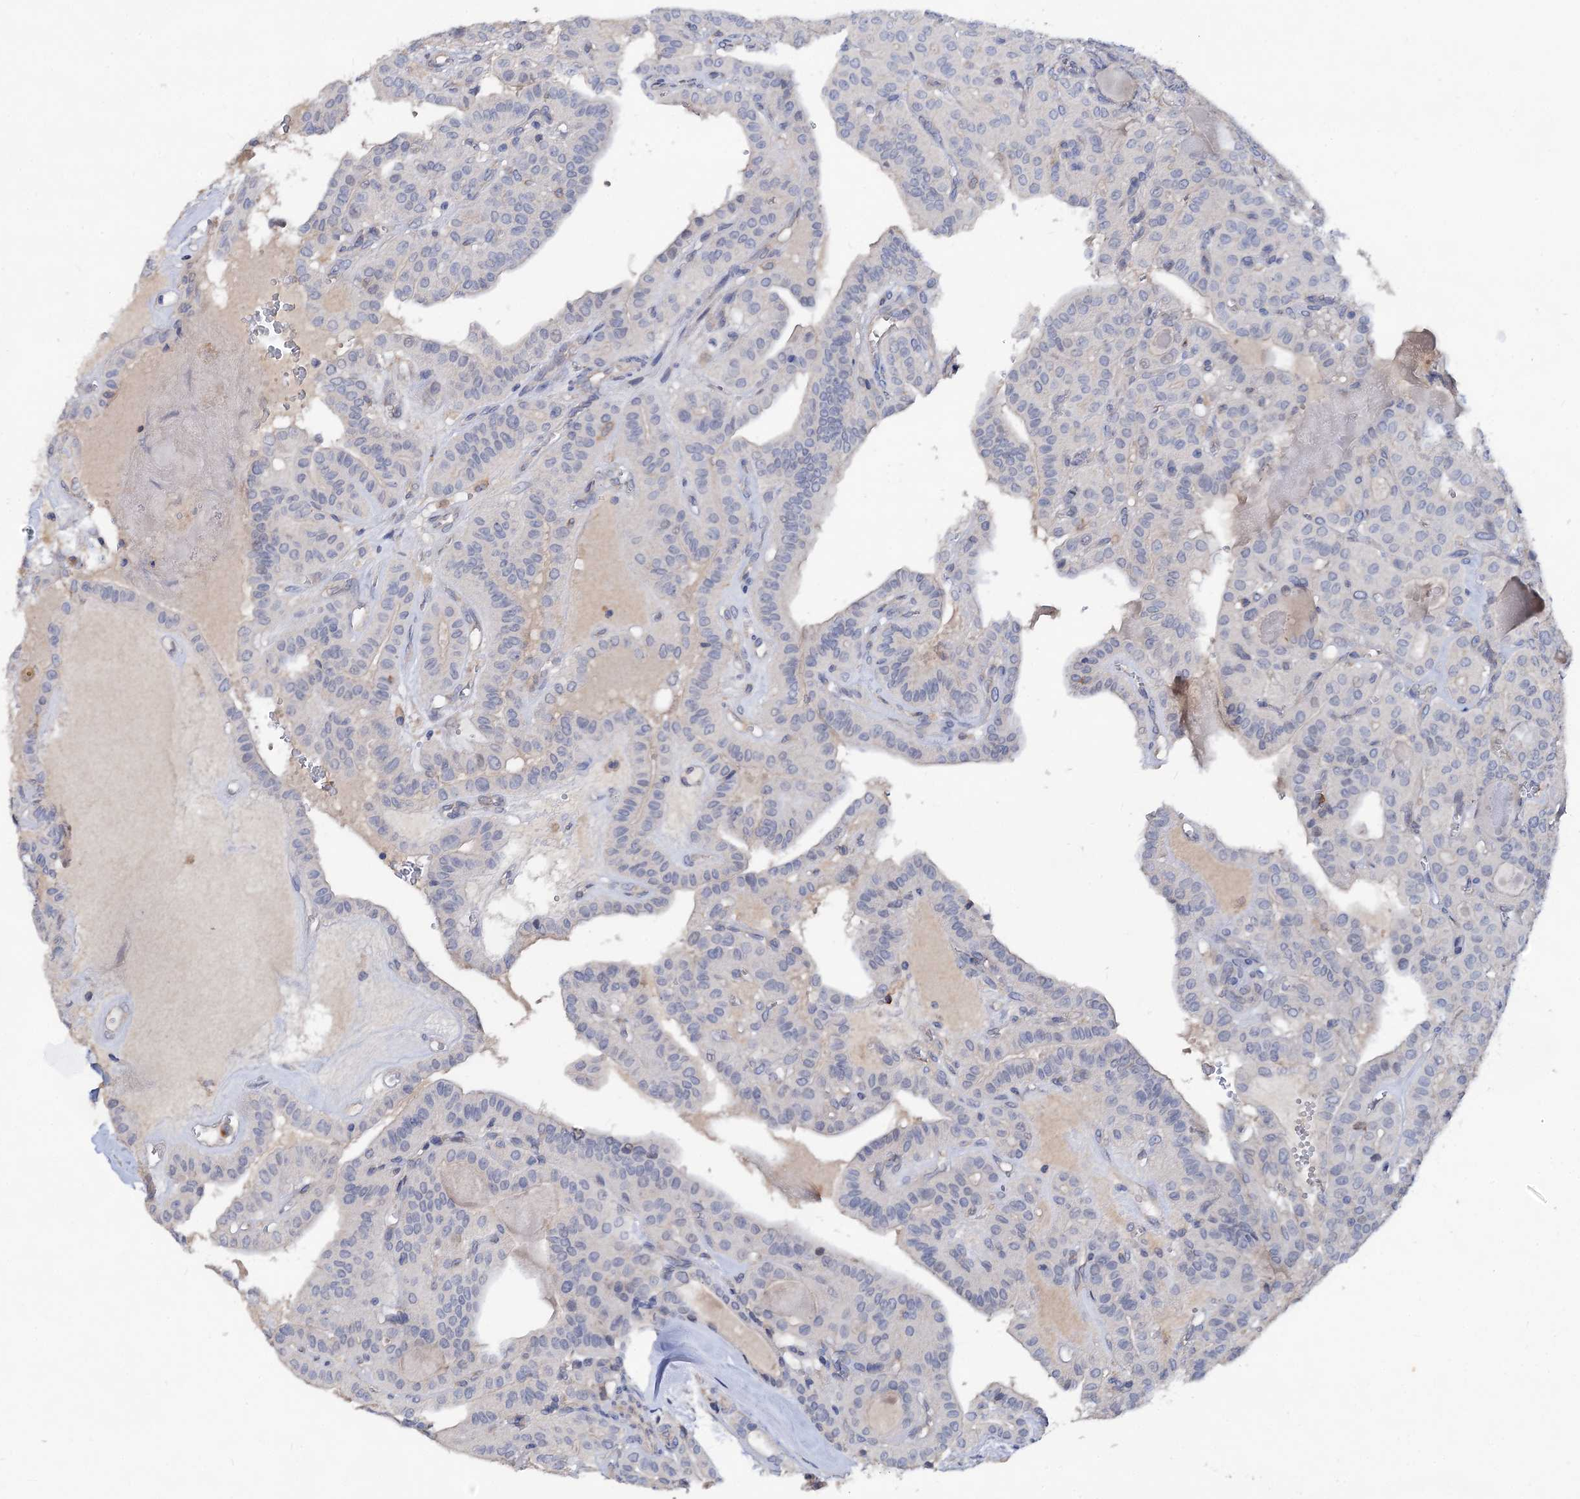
{"staining": {"intensity": "negative", "quantity": "none", "location": "none"}, "tissue": "thyroid cancer", "cell_type": "Tumor cells", "image_type": "cancer", "snomed": [{"axis": "morphology", "description": "Papillary adenocarcinoma, NOS"}, {"axis": "topography", "description": "Thyroid gland"}], "caption": "Immunohistochemistry histopathology image of neoplastic tissue: human papillary adenocarcinoma (thyroid) stained with DAB (3,3'-diaminobenzidine) shows no significant protein staining in tumor cells. Brightfield microscopy of immunohistochemistry stained with DAB (3,3'-diaminobenzidine) (brown) and hematoxylin (blue), captured at high magnification.", "gene": "HVCN1", "patient": {"sex": "male", "age": 52}}